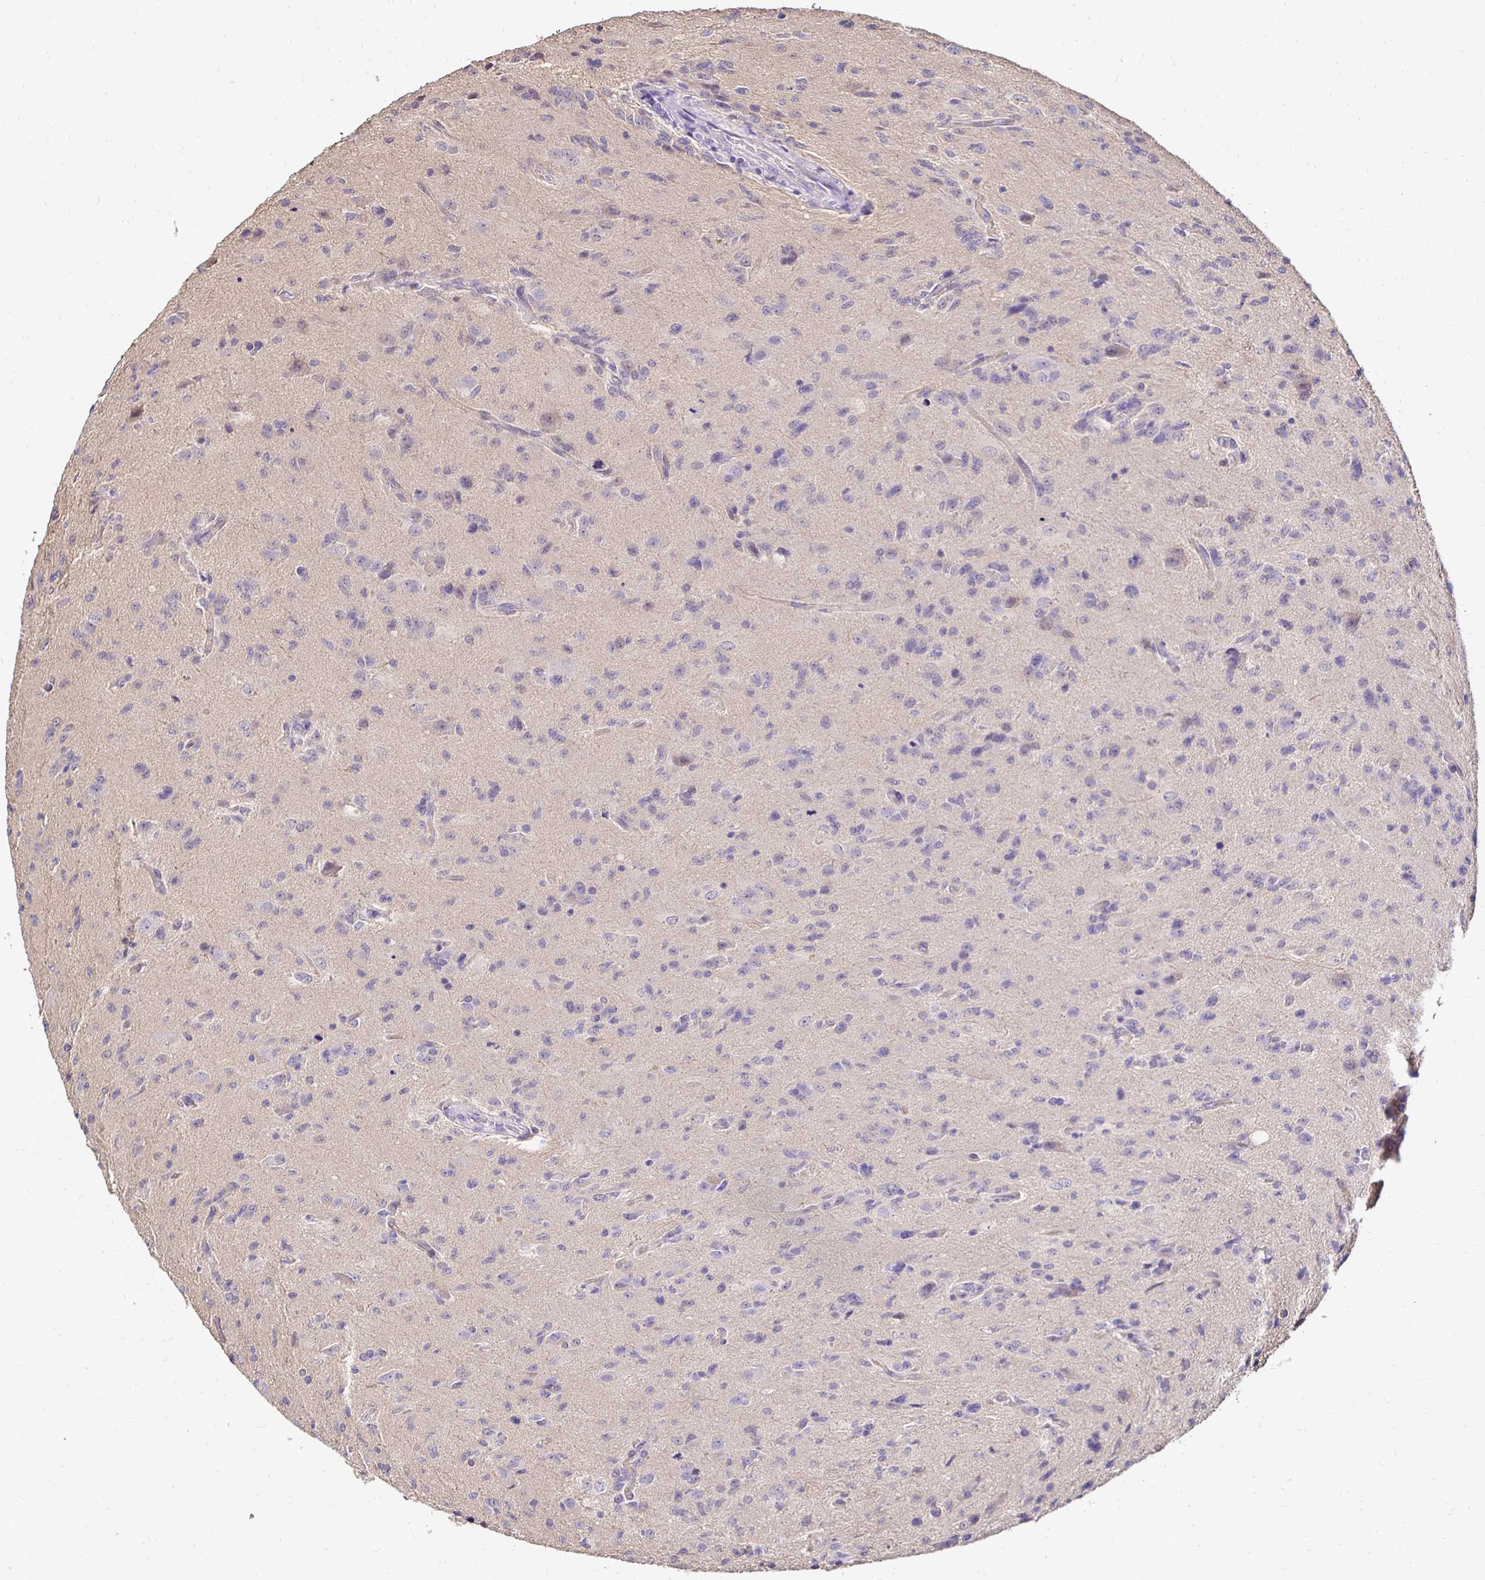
{"staining": {"intensity": "negative", "quantity": "none", "location": "none"}, "tissue": "glioma", "cell_type": "Tumor cells", "image_type": "cancer", "snomed": [{"axis": "morphology", "description": "Glioma, malignant, High grade"}, {"axis": "topography", "description": "Brain"}], "caption": "A high-resolution histopathology image shows IHC staining of high-grade glioma (malignant), which reveals no significant positivity in tumor cells.", "gene": "SLC9A1", "patient": {"sex": "male", "age": 68}}